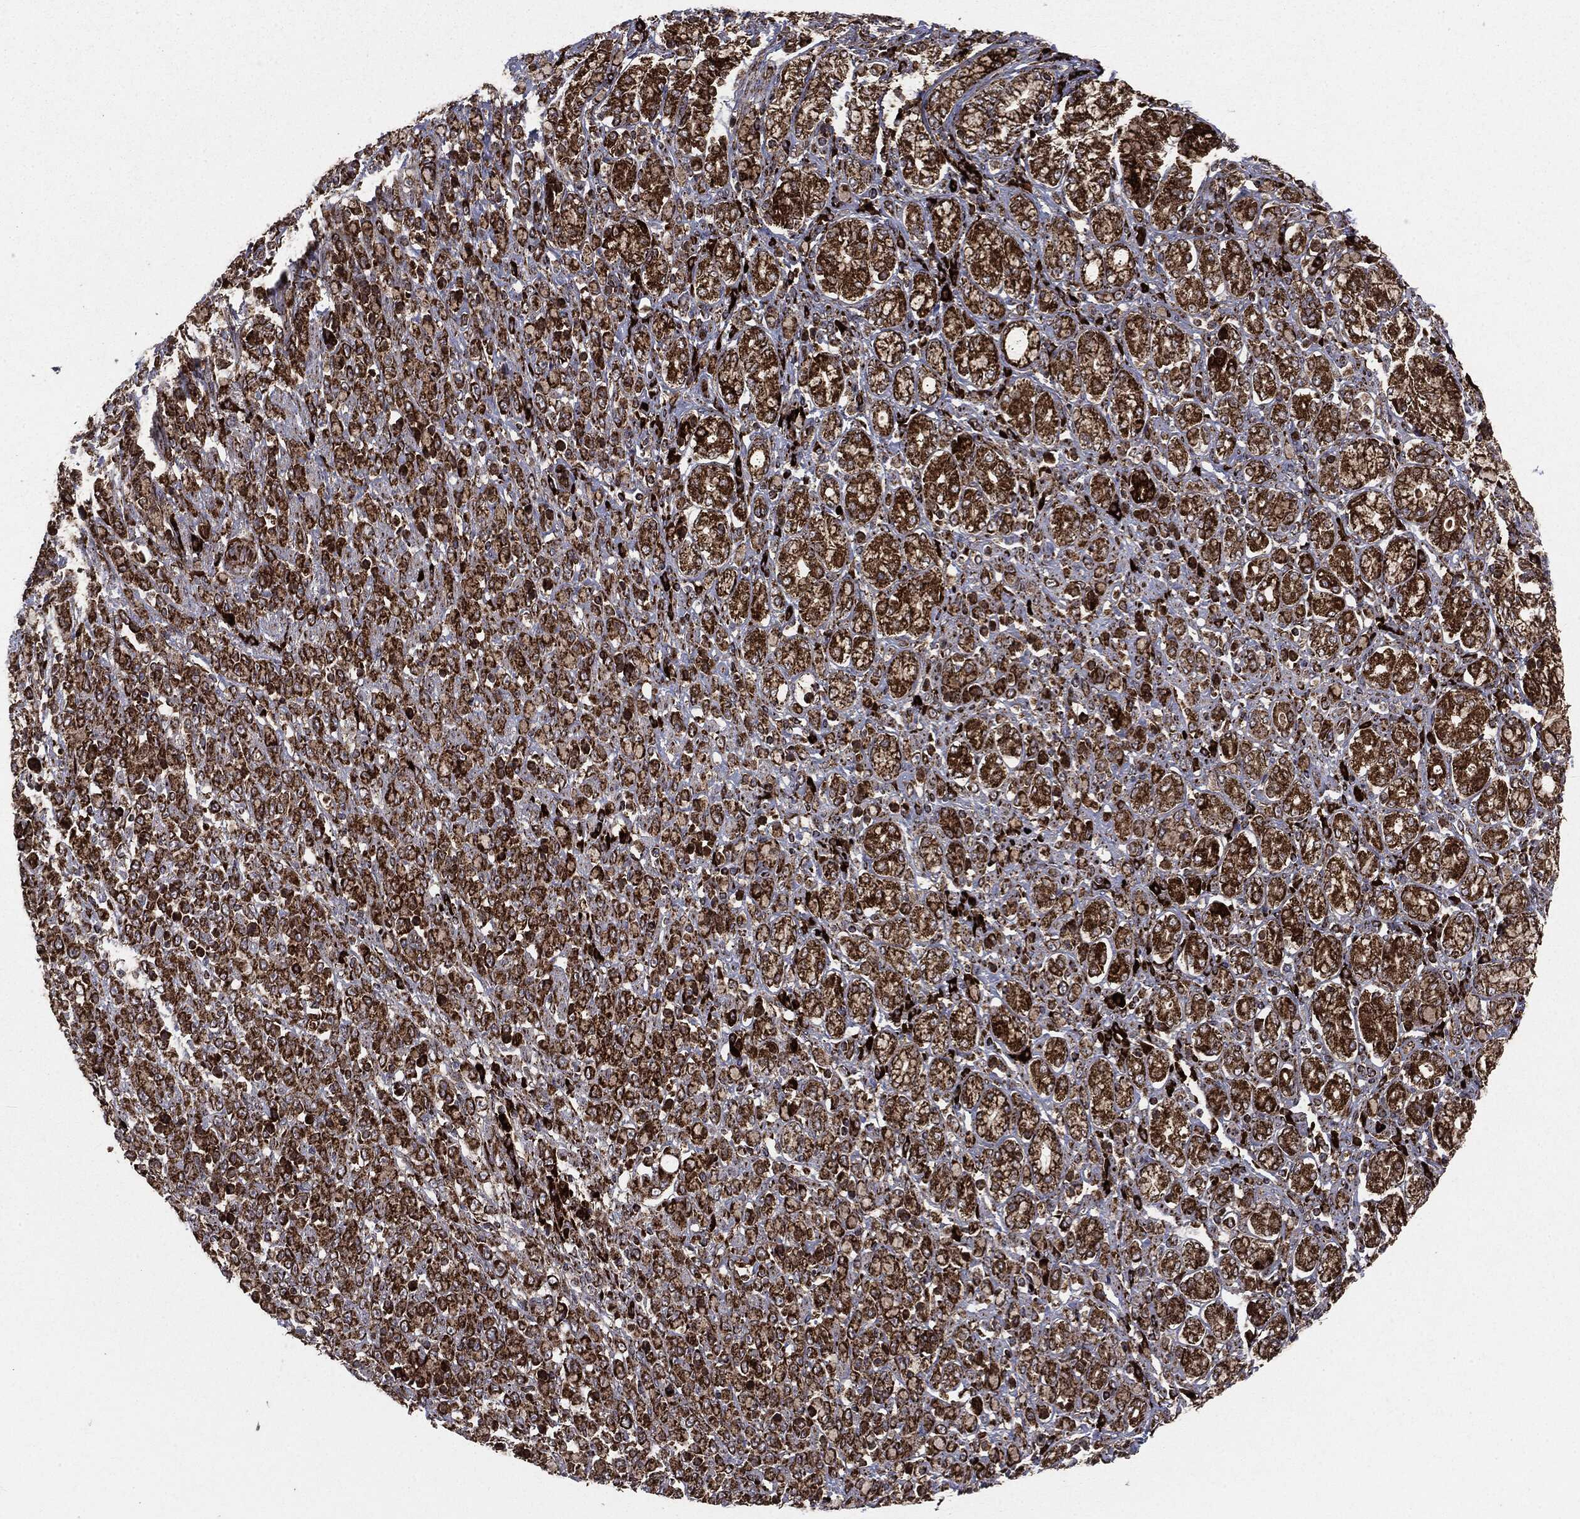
{"staining": {"intensity": "strong", "quantity": ">75%", "location": "cytoplasmic/membranous"}, "tissue": "stomach cancer", "cell_type": "Tumor cells", "image_type": "cancer", "snomed": [{"axis": "morphology", "description": "Normal tissue, NOS"}, {"axis": "morphology", "description": "Adenocarcinoma, NOS"}, {"axis": "topography", "description": "Stomach"}], "caption": "Human adenocarcinoma (stomach) stained with a protein marker shows strong staining in tumor cells.", "gene": "MAP2K1", "patient": {"sex": "female", "age": 79}}